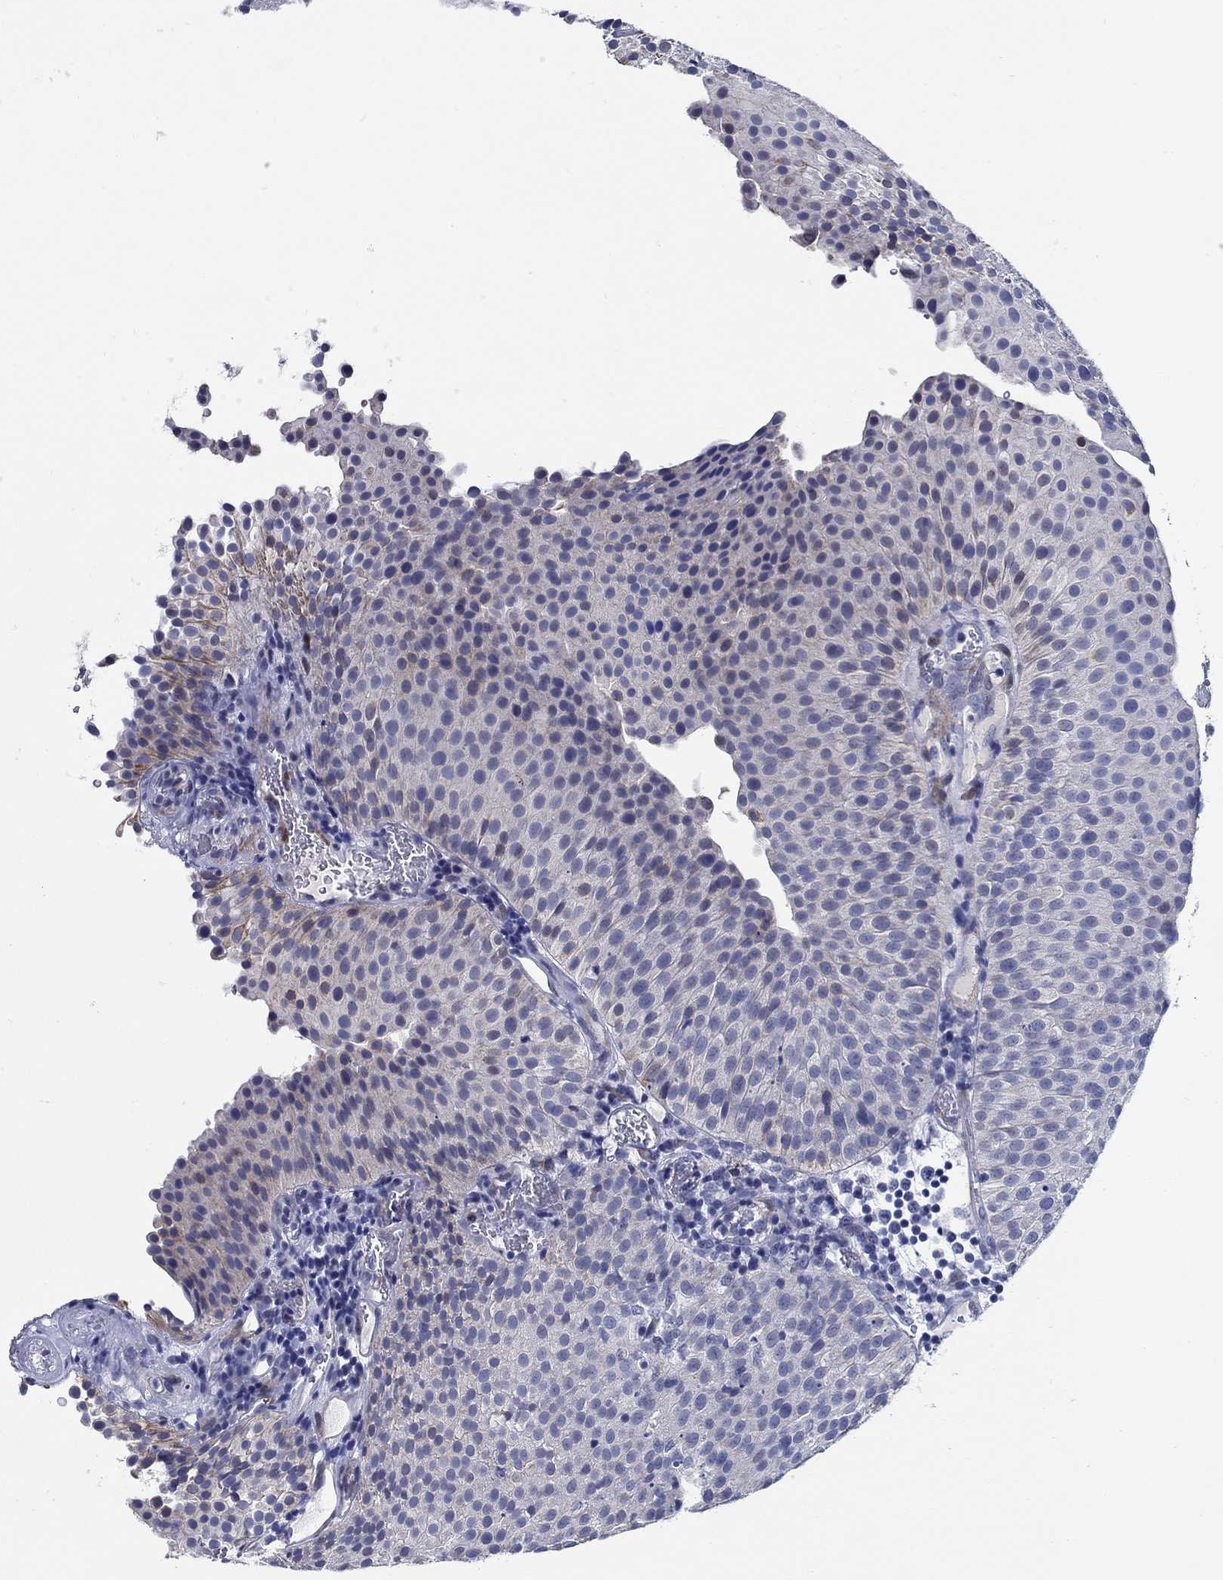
{"staining": {"intensity": "moderate", "quantity": "<25%", "location": "cytoplasmic/membranous"}, "tissue": "urothelial cancer", "cell_type": "Tumor cells", "image_type": "cancer", "snomed": [{"axis": "morphology", "description": "Urothelial carcinoma, Low grade"}, {"axis": "topography", "description": "Urinary bladder"}], "caption": "Immunohistochemistry (IHC) (DAB) staining of human urothelial cancer reveals moderate cytoplasmic/membranous protein staining in about <25% of tumor cells. (DAB (3,3'-diaminobenzidine) IHC with brightfield microscopy, high magnification).", "gene": "MC2R", "patient": {"sex": "female", "age": 87}}